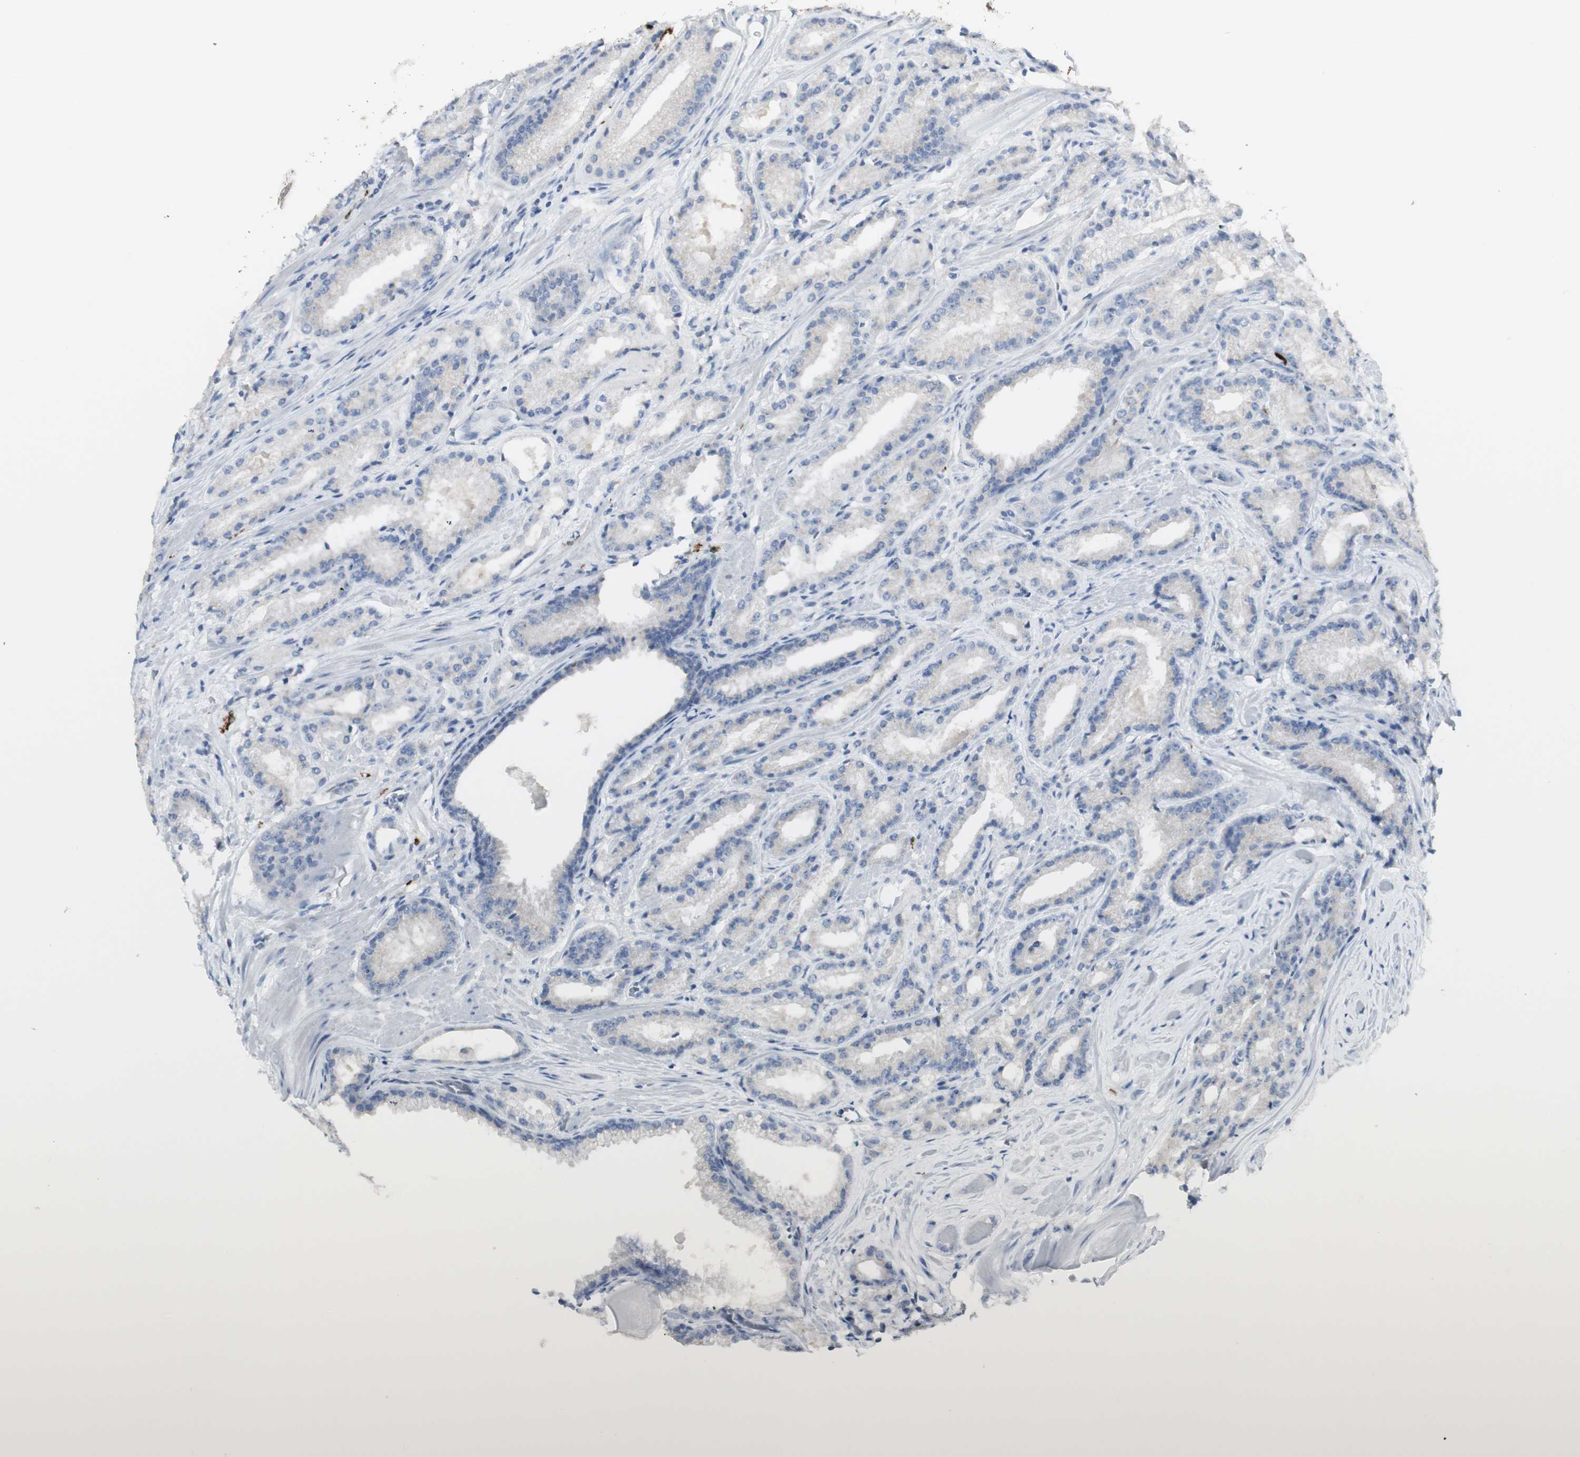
{"staining": {"intensity": "negative", "quantity": "none", "location": "none"}, "tissue": "prostate cancer", "cell_type": "Tumor cells", "image_type": "cancer", "snomed": [{"axis": "morphology", "description": "Adenocarcinoma, Low grade"}, {"axis": "topography", "description": "Prostate"}], "caption": "High power microscopy histopathology image of an immunohistochemistry (IHC) image of low-grade adenocarcinoma (prostate), revealing no significant expression in tumor cells. (Stains: DAB (3,3'-diaminobenzidine) IHC with hematoxylin counter stain, Microscopy: brightfield microscopy at high magnification).", "gene": "CD207", "patient": {"sex": "male", "age": 59}}